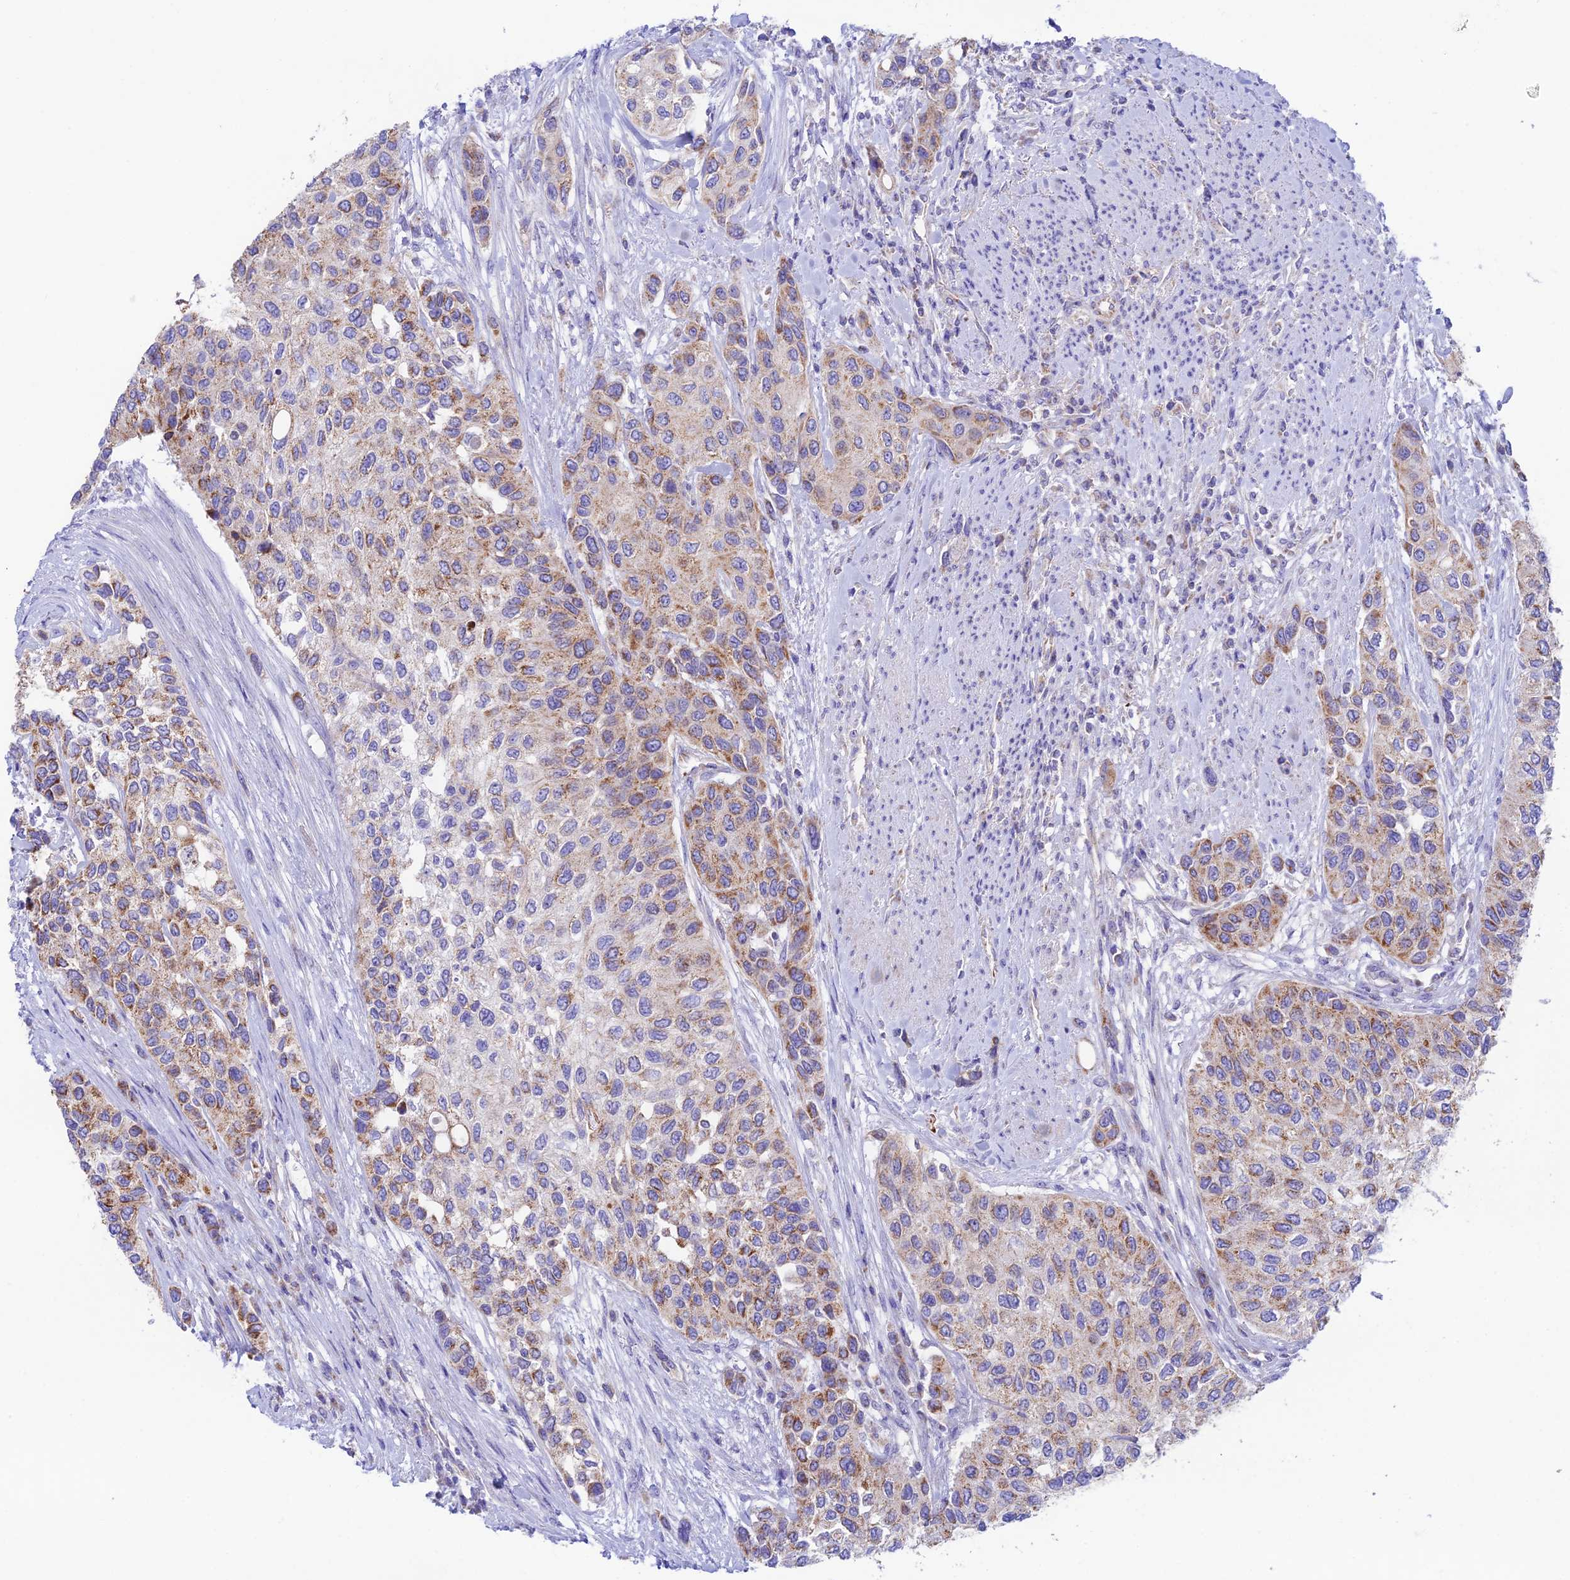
{"staining": {"intensity": "moderate", "quantity": "25%-75%", "location": "cytoplasmic/membranous"}, "tissue": "urothelial cancer", "cell_type": "Tumor cells", "image_type": "cancer", "snomed": [{"axis": "morphology", "description": "Normal tissue, NOS"}, {"axis": "morphology", "description": "Urothelial carcinoma, High grade"}, {"axis": "topography", "description": "Vascular tissue"}, {"axis": "topography", "description": "Urinary bladder"}], "caption": "Immunohistochemistry (IHC) (DAB (3,3'-diaminobenzidine)) staining of high-grade urothelial carcinoma displays moderate cytoplasmic/membranous protein staining in approximately 25%-75% of tumor cells. (IHC, brightfield microscopy, high magnification).", "gene": "HSDL2", "patient": {"sex": "female", "age": 56}}